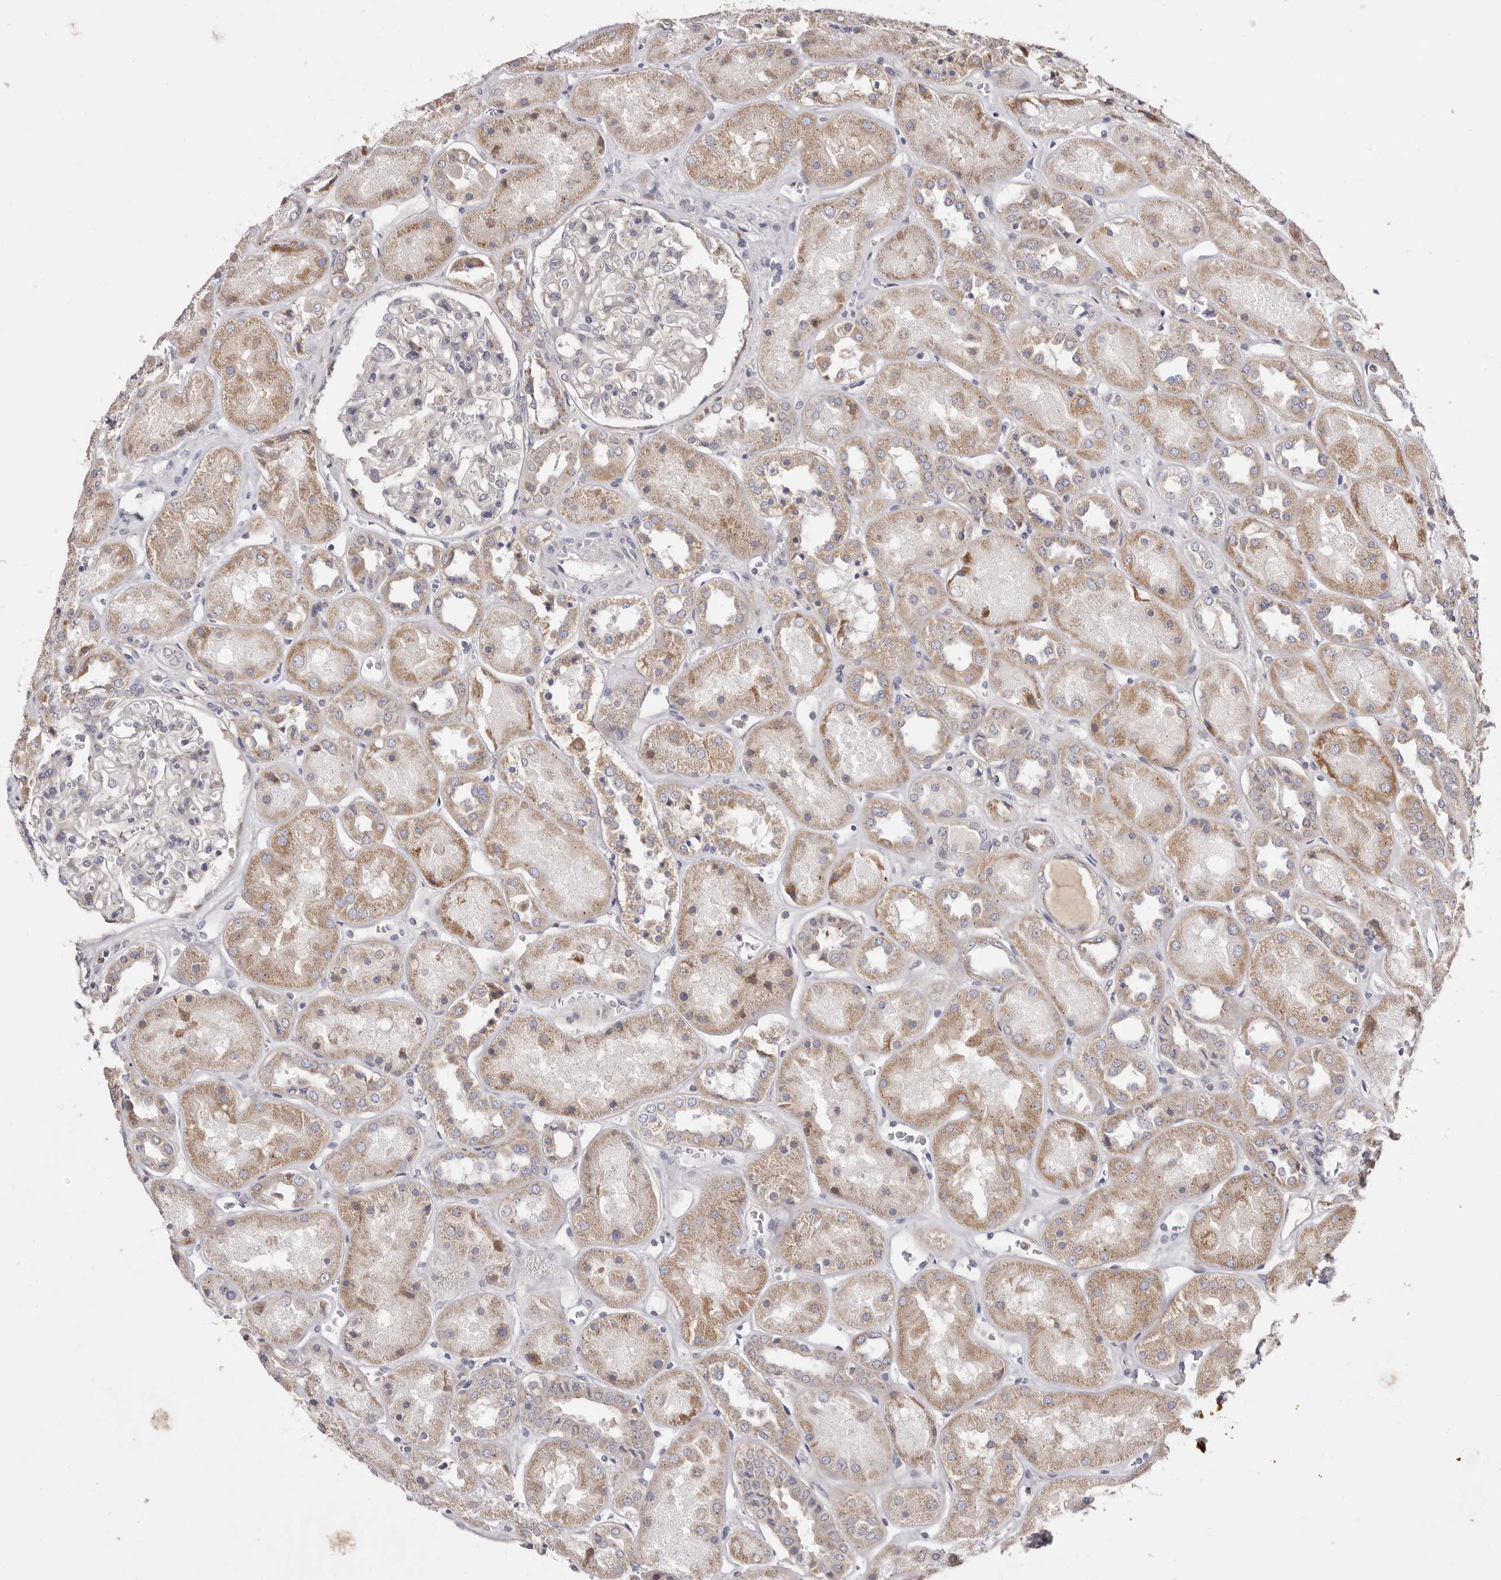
{"staining": {"intensity": "weak", "quantity": "<25%", "location": "cytoplasmic/membranous"}, "tissue": "kidney", "cell_type": "Cells in glomeruli", "image_type": "normal", "snomed": [{"axis": "morphology", "description": "Normal tissue, NOS"}, {"axis": "topography", "description": "Kidney"}], "caption": "Protein analysis of unremarkable kidney exhibits no significant positivity in cells in glomeruli. (Stains: DAB immunohistochemistry (IHC) with hematoxylin counter stain, Microscopy: brightfield microscopy at high magnification).", "gene": "TIMM17B", "patient": {"sex": "male", "age": 70}}